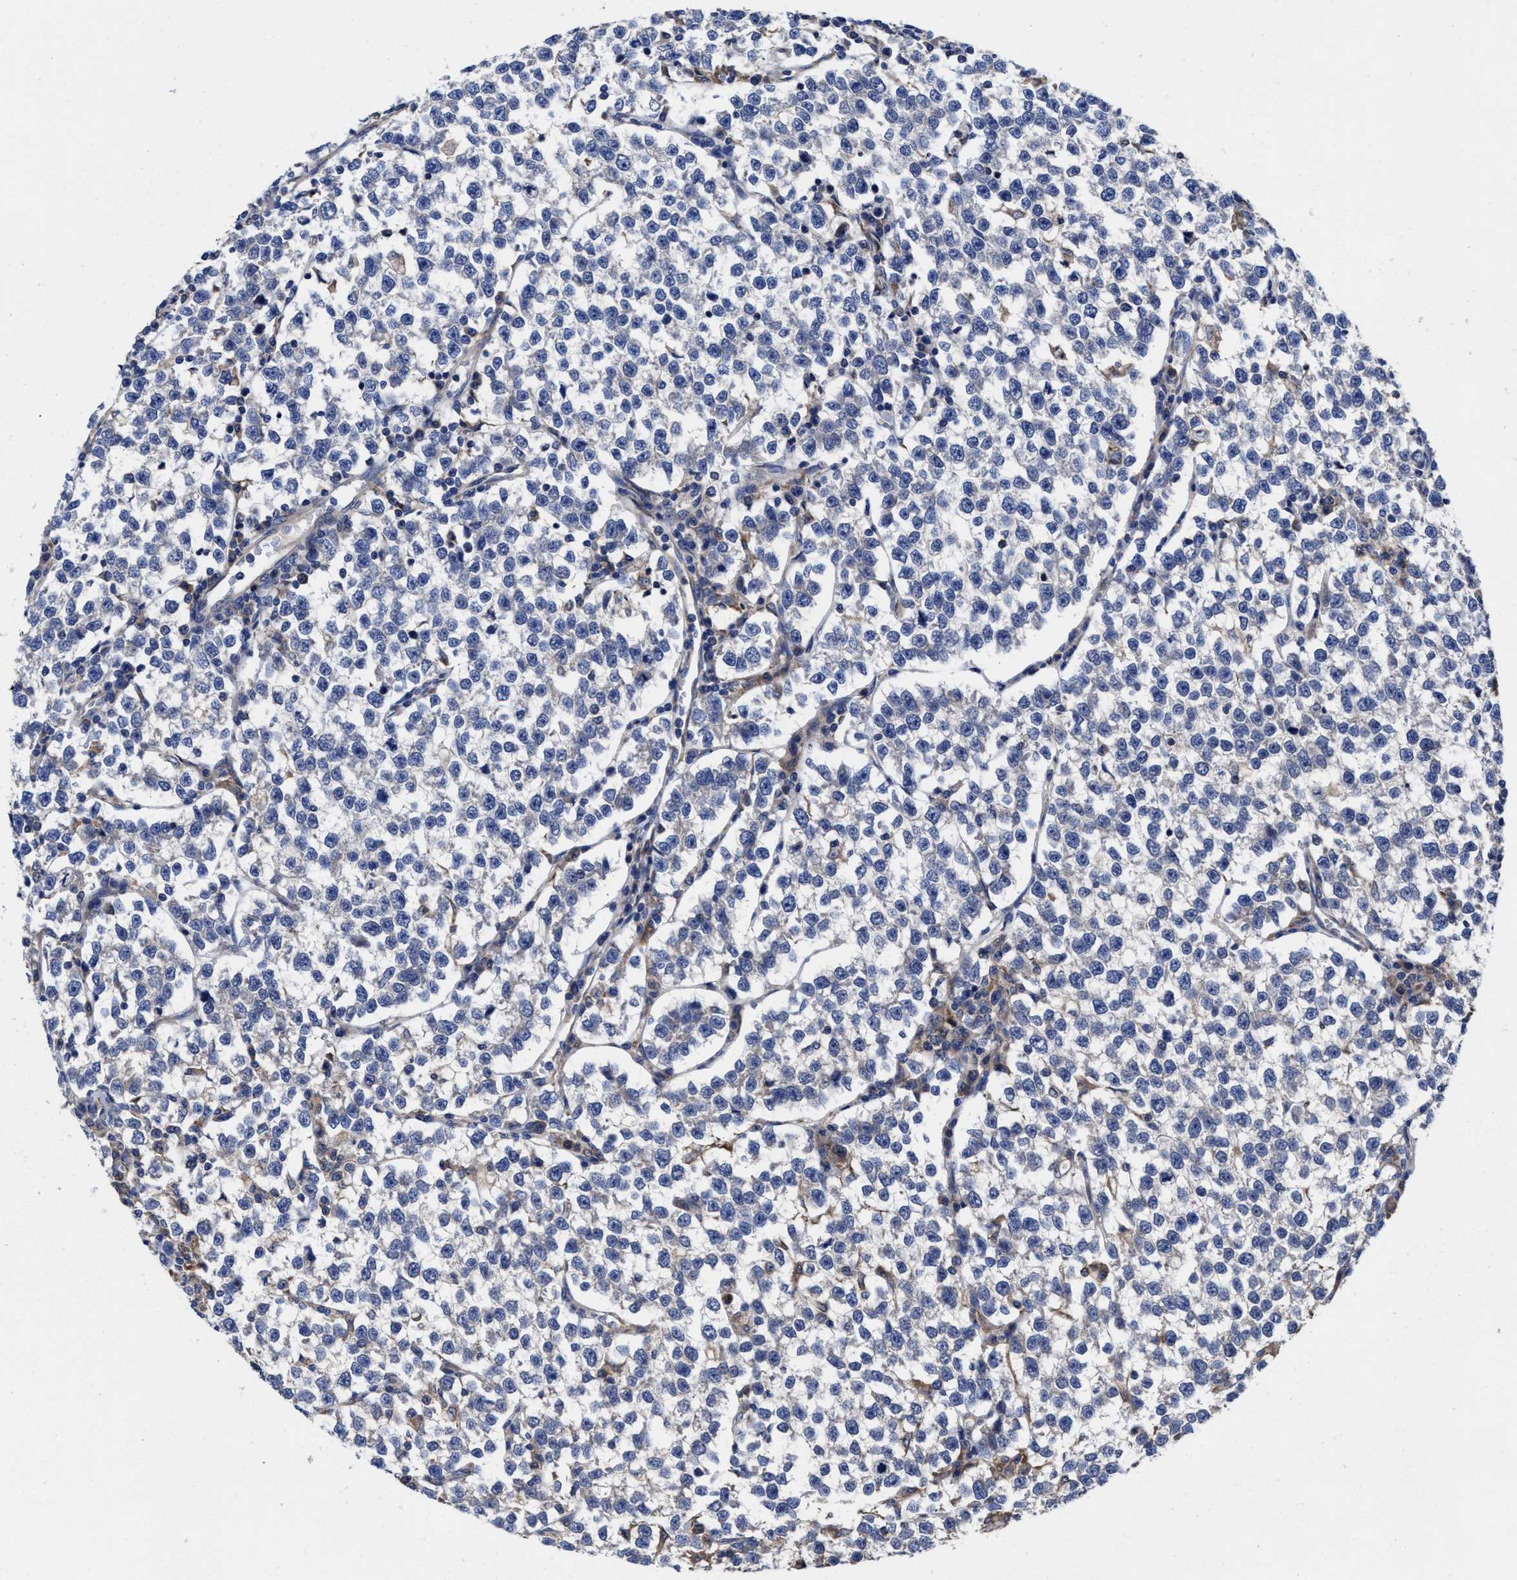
{"staining": {"intensity": "negative", "quantity": "none", "location": "none"}, "tissue": "testis cancer", "cell_type": "Tumor cells", "image_type": "cancer", "snomed": [{"axis": "morphology", "description": "Normal tissue, NOS"}, {"axis": "morphology", "description": "Seminoma, NOS"}, {"axis": "topography", "description": "Testis"}], "caption": "This is an IHC image of testis seminoma. There is no positivity in tumor cells.", "gene": "TXNDC17", "patient": {"sex": "male", "age": 43}}